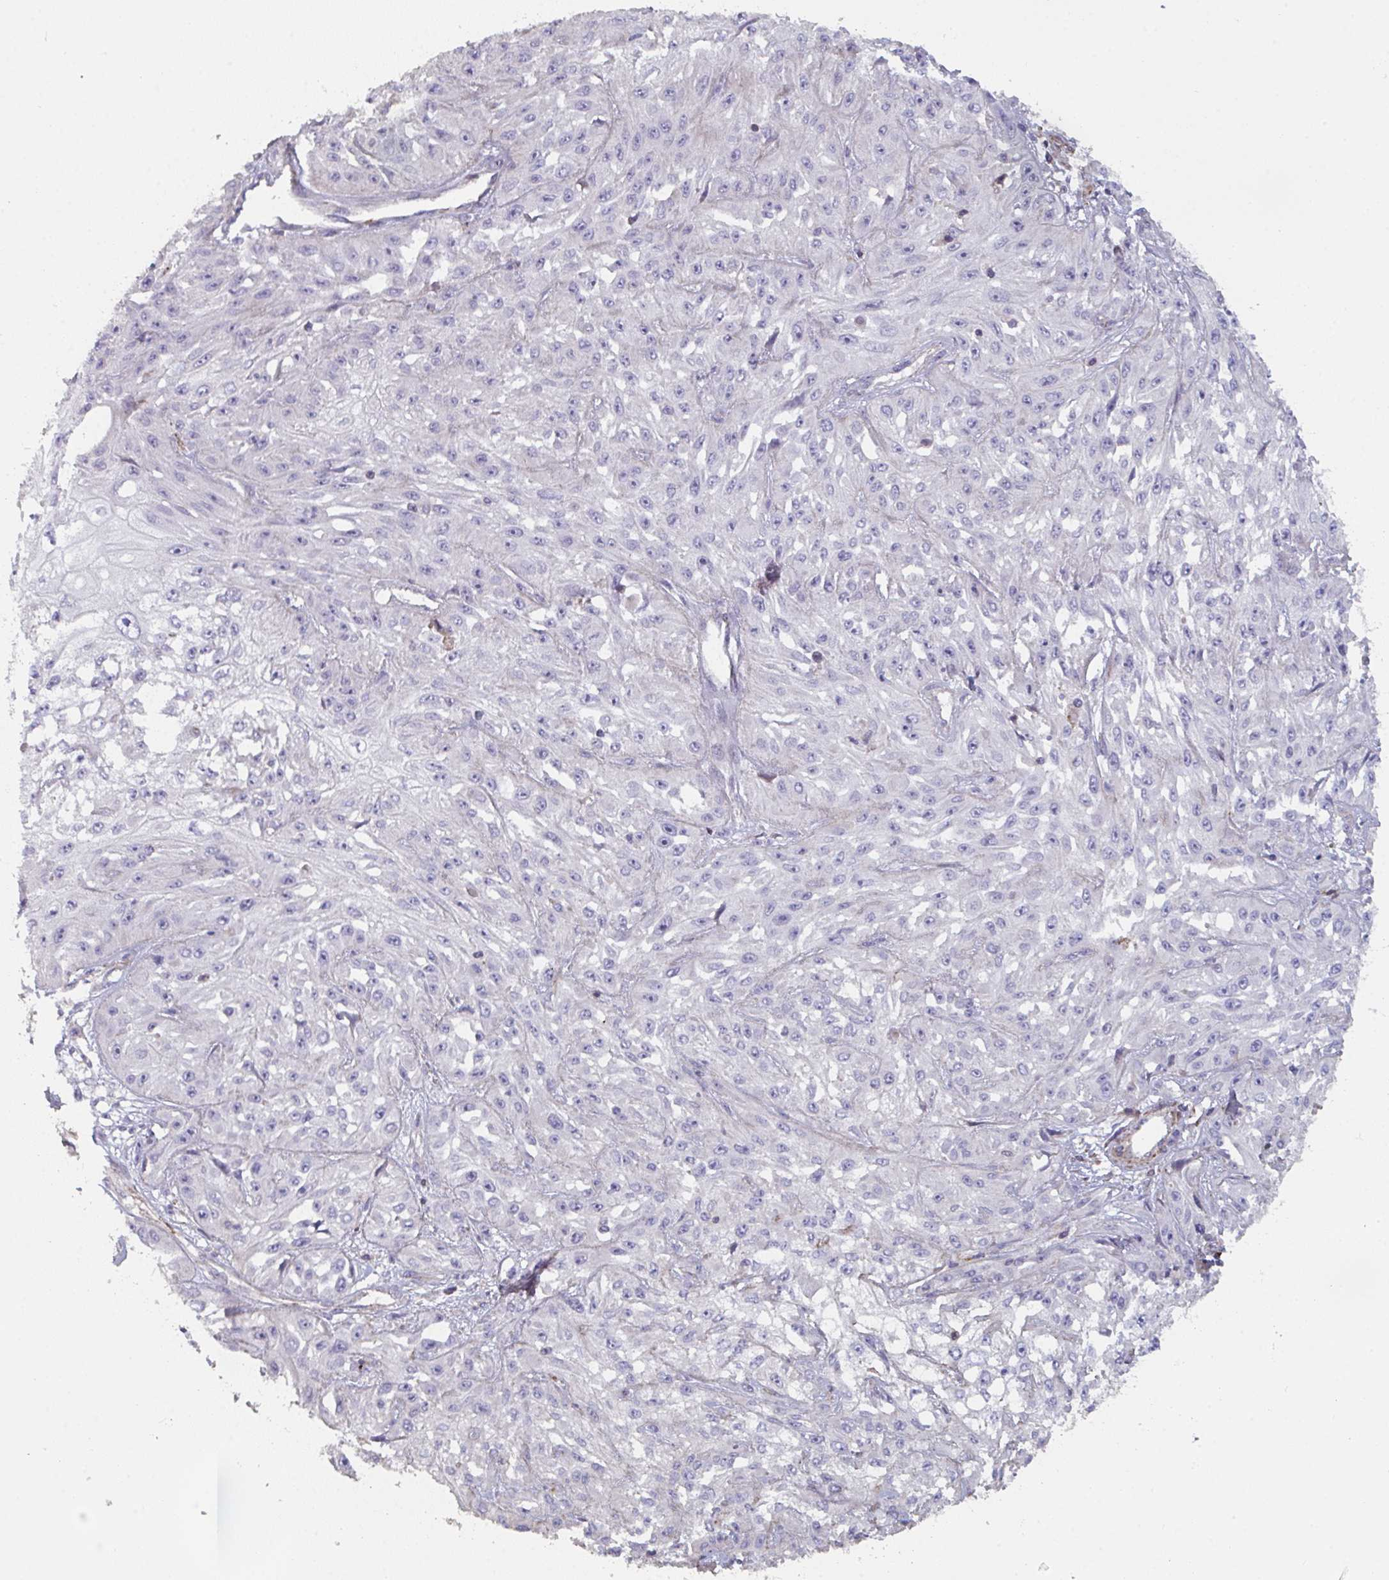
{"staining": {"intensity": "negative", "quantity": "none", "location": "none"}, "tissue": "skin cancer", "cell_type": "Tumor cells", "image_type": "cancer", "snomed": [{"axis": "morphology", "description": "Squamous cell carcinoma, NOS"}, {"axis": "morphology", "description": "Squamous cell carcinoma, metastatic, NOS"}, {"axis": "topography", "description": "Skin"}, {"axis": "topography", "description": "Lymph node"}], "caption": "Immunohistochemistry photomicrograph of neoplastic tissue: skin cancer stained with DAB displays no significant protein positivity in tumor cells.", "gene": "FZD2", "patient": {"sex": "male", "age": 75}}